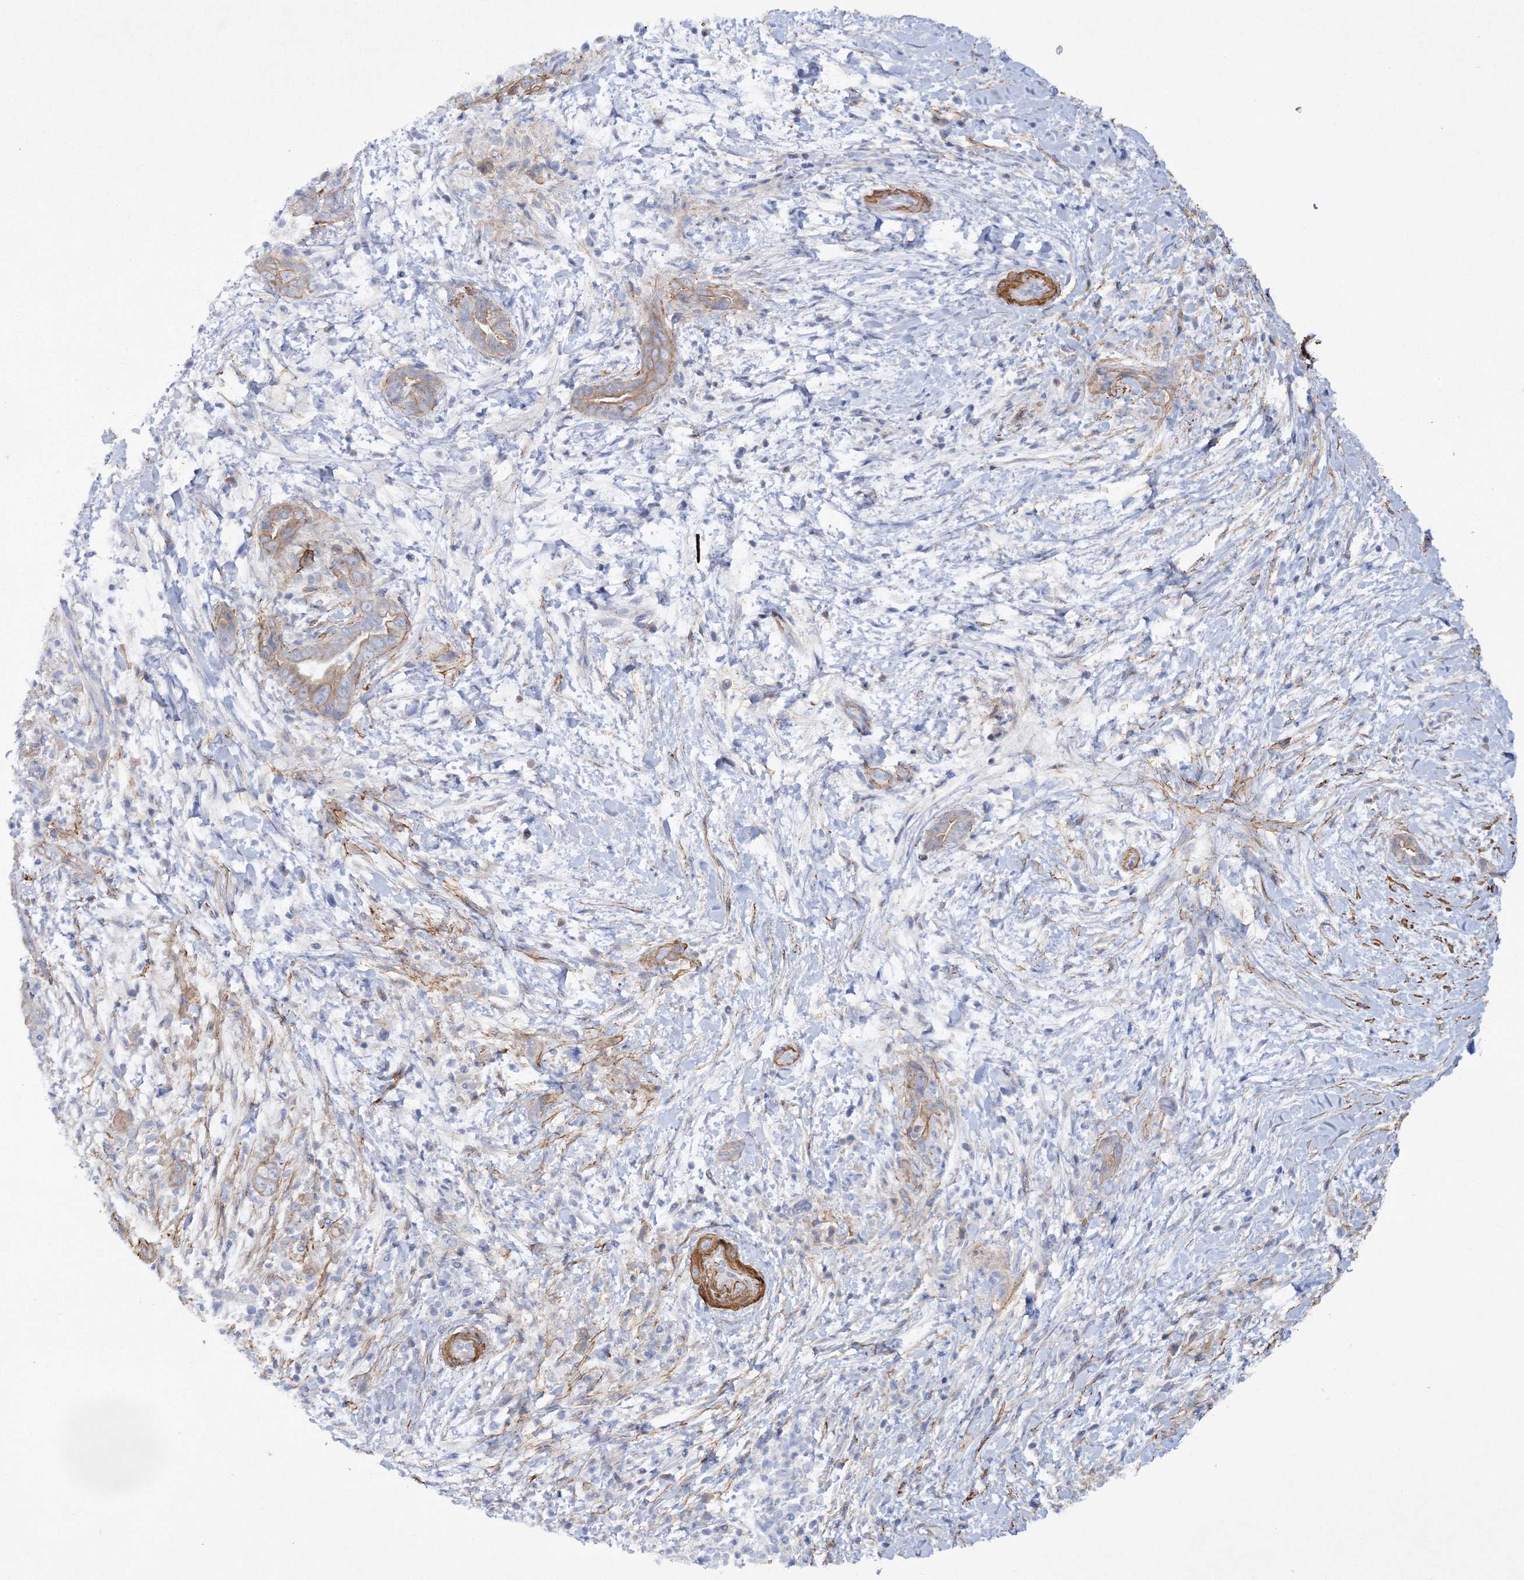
{"staining": {"intensity": "weak", "quantity": "25%-75%", "location": "cytoplasmic/membranous"}, "tissue": "pancreatic cancer", "cell_type": "Tumor cells", "image_type": "cancer", "snomed": [{"axis": "morphology", "description": "Adenocarcinoma, NOS"}, {"axis": "topography", "description": "Pancreas"}], "caption": "High-magnification brightfield microscopy of pancreatic cancer stained with DAB (brown) and counterstained with hematoxylin (blue). tumor cells exhibit weak cytoplasmic/membranous staining is seen in about25%-75% of cells. (DAB (3,3'-diaminobenzidine) IHC, brown staining for protein, blue staining for nuclei).", "gene": "RTN2", "patient": {"sex": "male", "age": 75}}